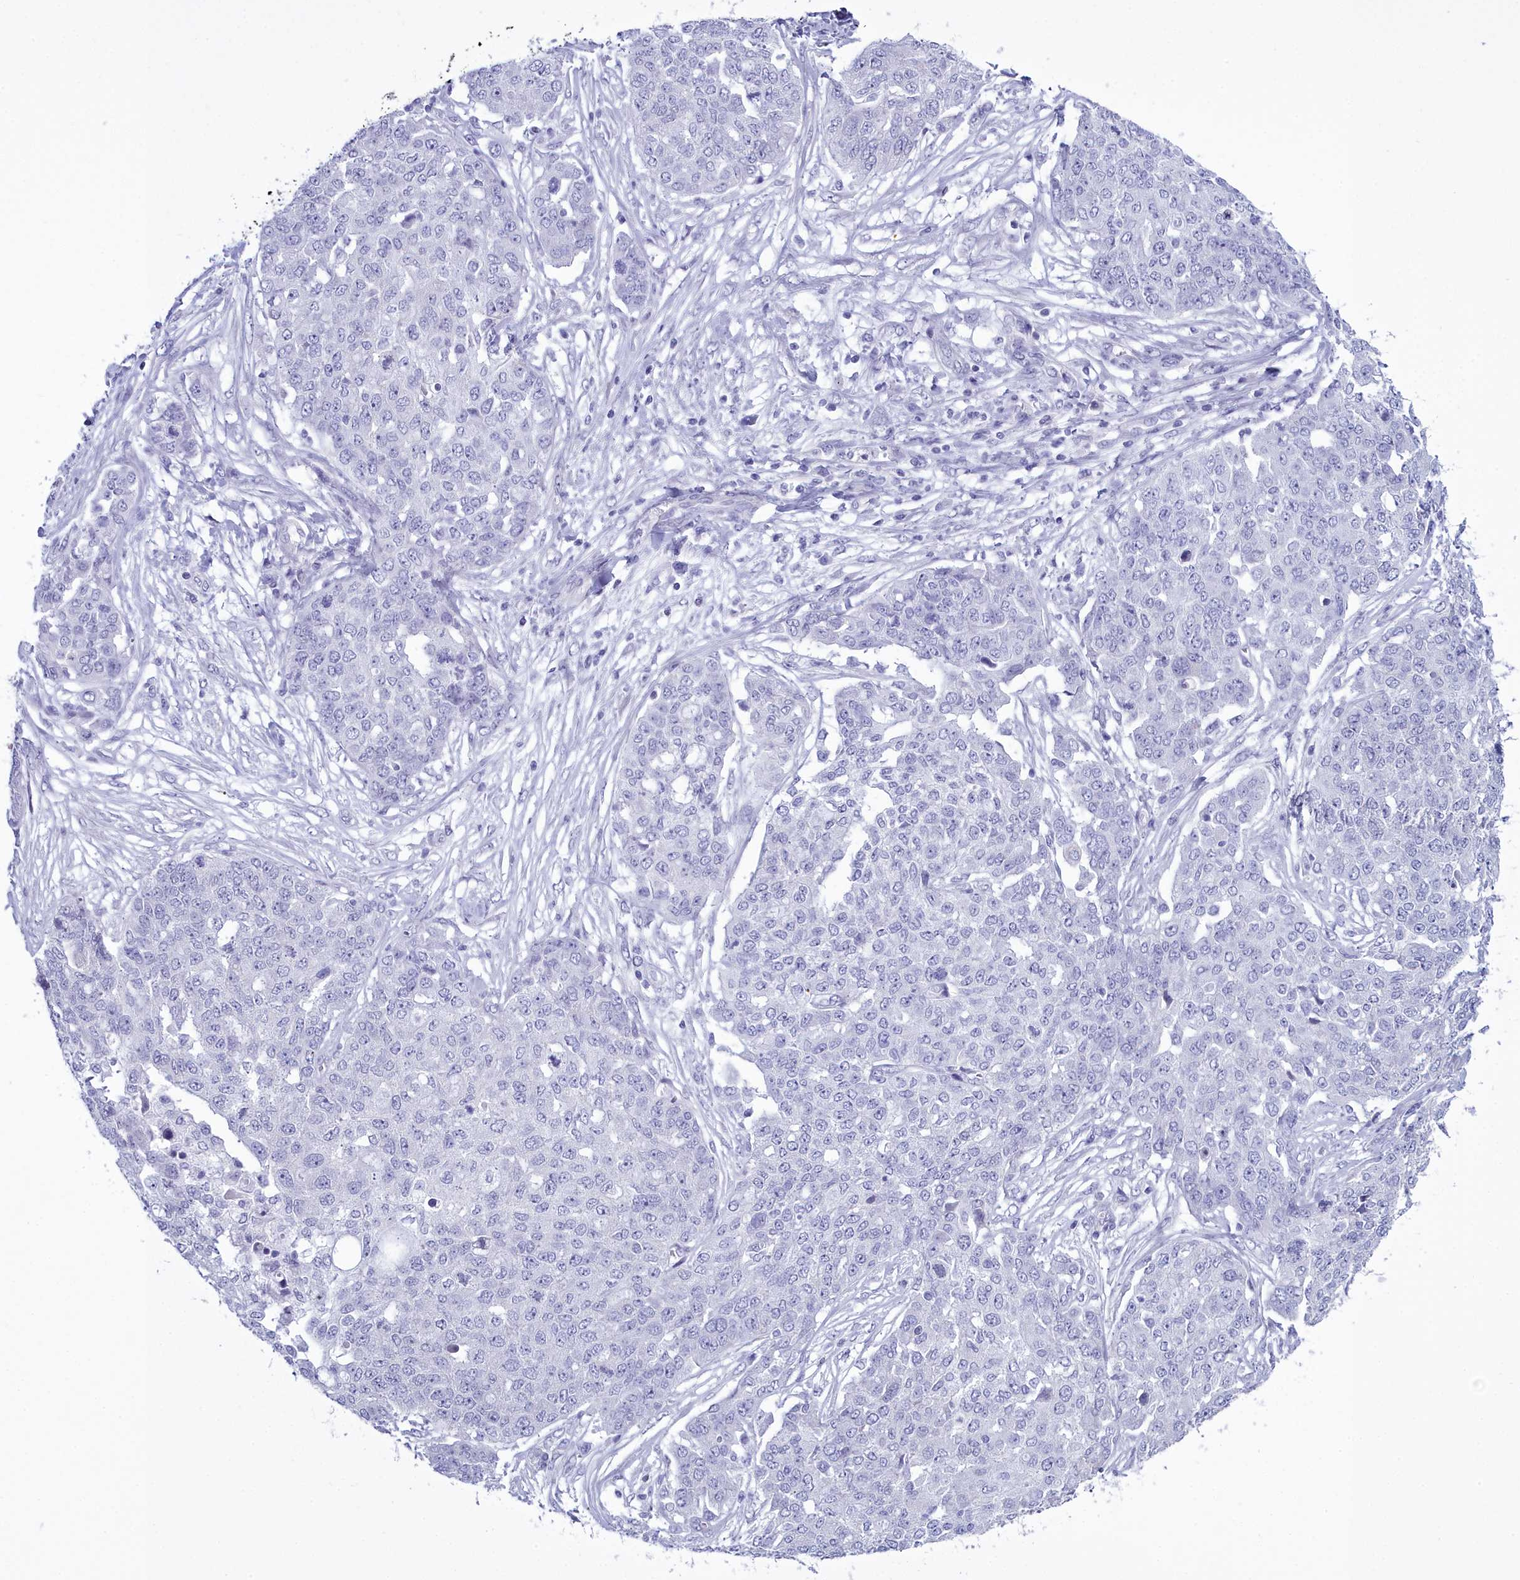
{"staining": {"intensity": "negative", "quantity": "none", "location": "none"}, "tissue": "ovarian cancer", "cell_type": "Tumor cells", "image_type": "cancer", "snomed": [{"axis": "morphology", "description": "Cystadenocarcinoma, serous, NOS"}, {"axis": "topography", "description": "Soft tissue"}, {"axis": "topography", "description": "Ovary"}], "caption": "Immunohistochemical staining of human ovarian serous cystadenocarcinoma displays no significant staining in tumor cells.", "gene": "MAP6", "patient": {"sex": "female", "age": 57}}